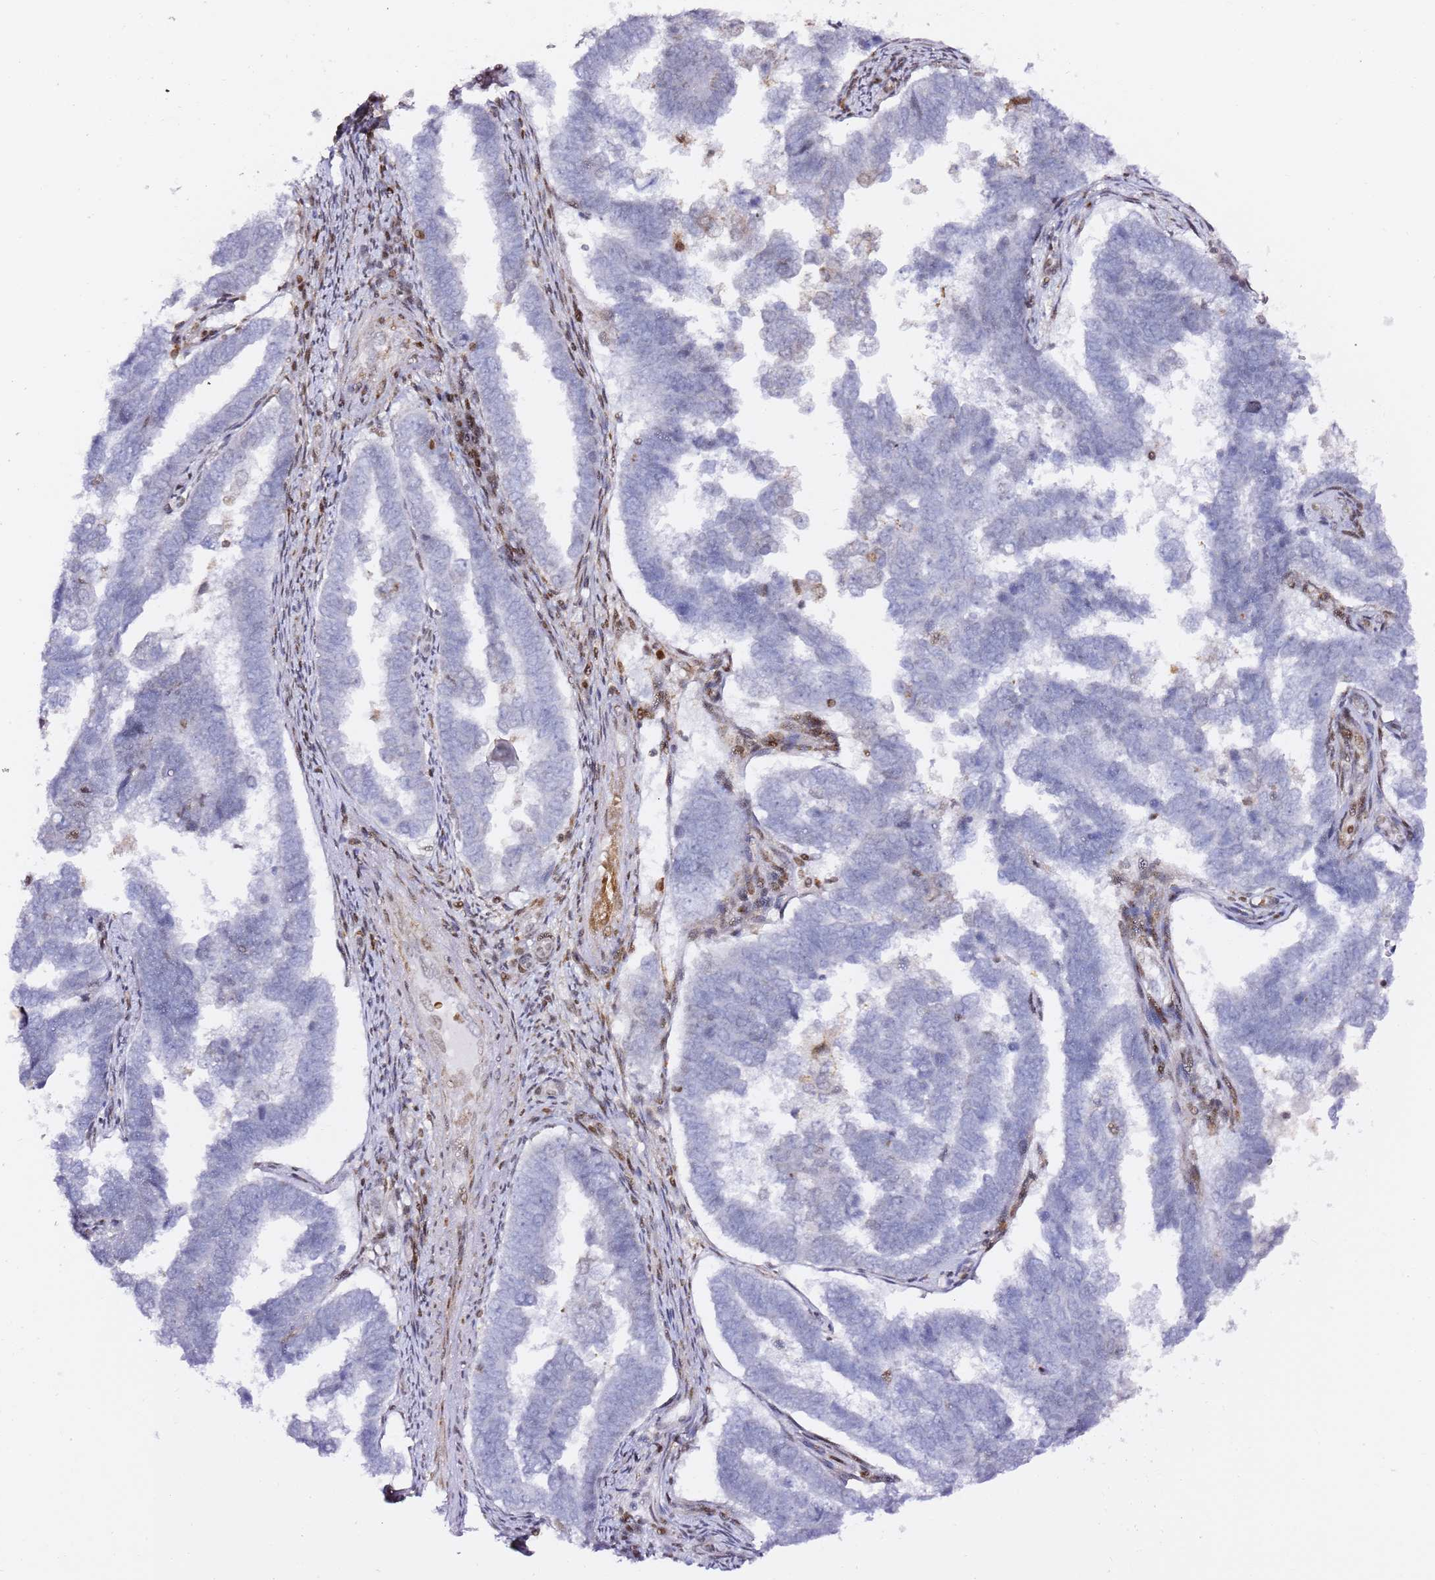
{"staining": {"intensity": "negative", "quantity": "none", "location": "none"}, "tissue": "endometrial cancer", "cell_type": "Tumor cells", "image_type": "cancer", "snomed": [{"axis": "morphology", "description": "Adenocarcinoma, NOS"}, {"axis": "topography", "description": "Endometrium"}], "caption": "This image is of endometrial cancer (adenocarcinoma) stained with IHC to label a protein in brown with the nuclei are counter-stained blue. There is no expression in tumor cells.", "gene": "GBP2", "patient": {"sex": "female", "age": 75}}